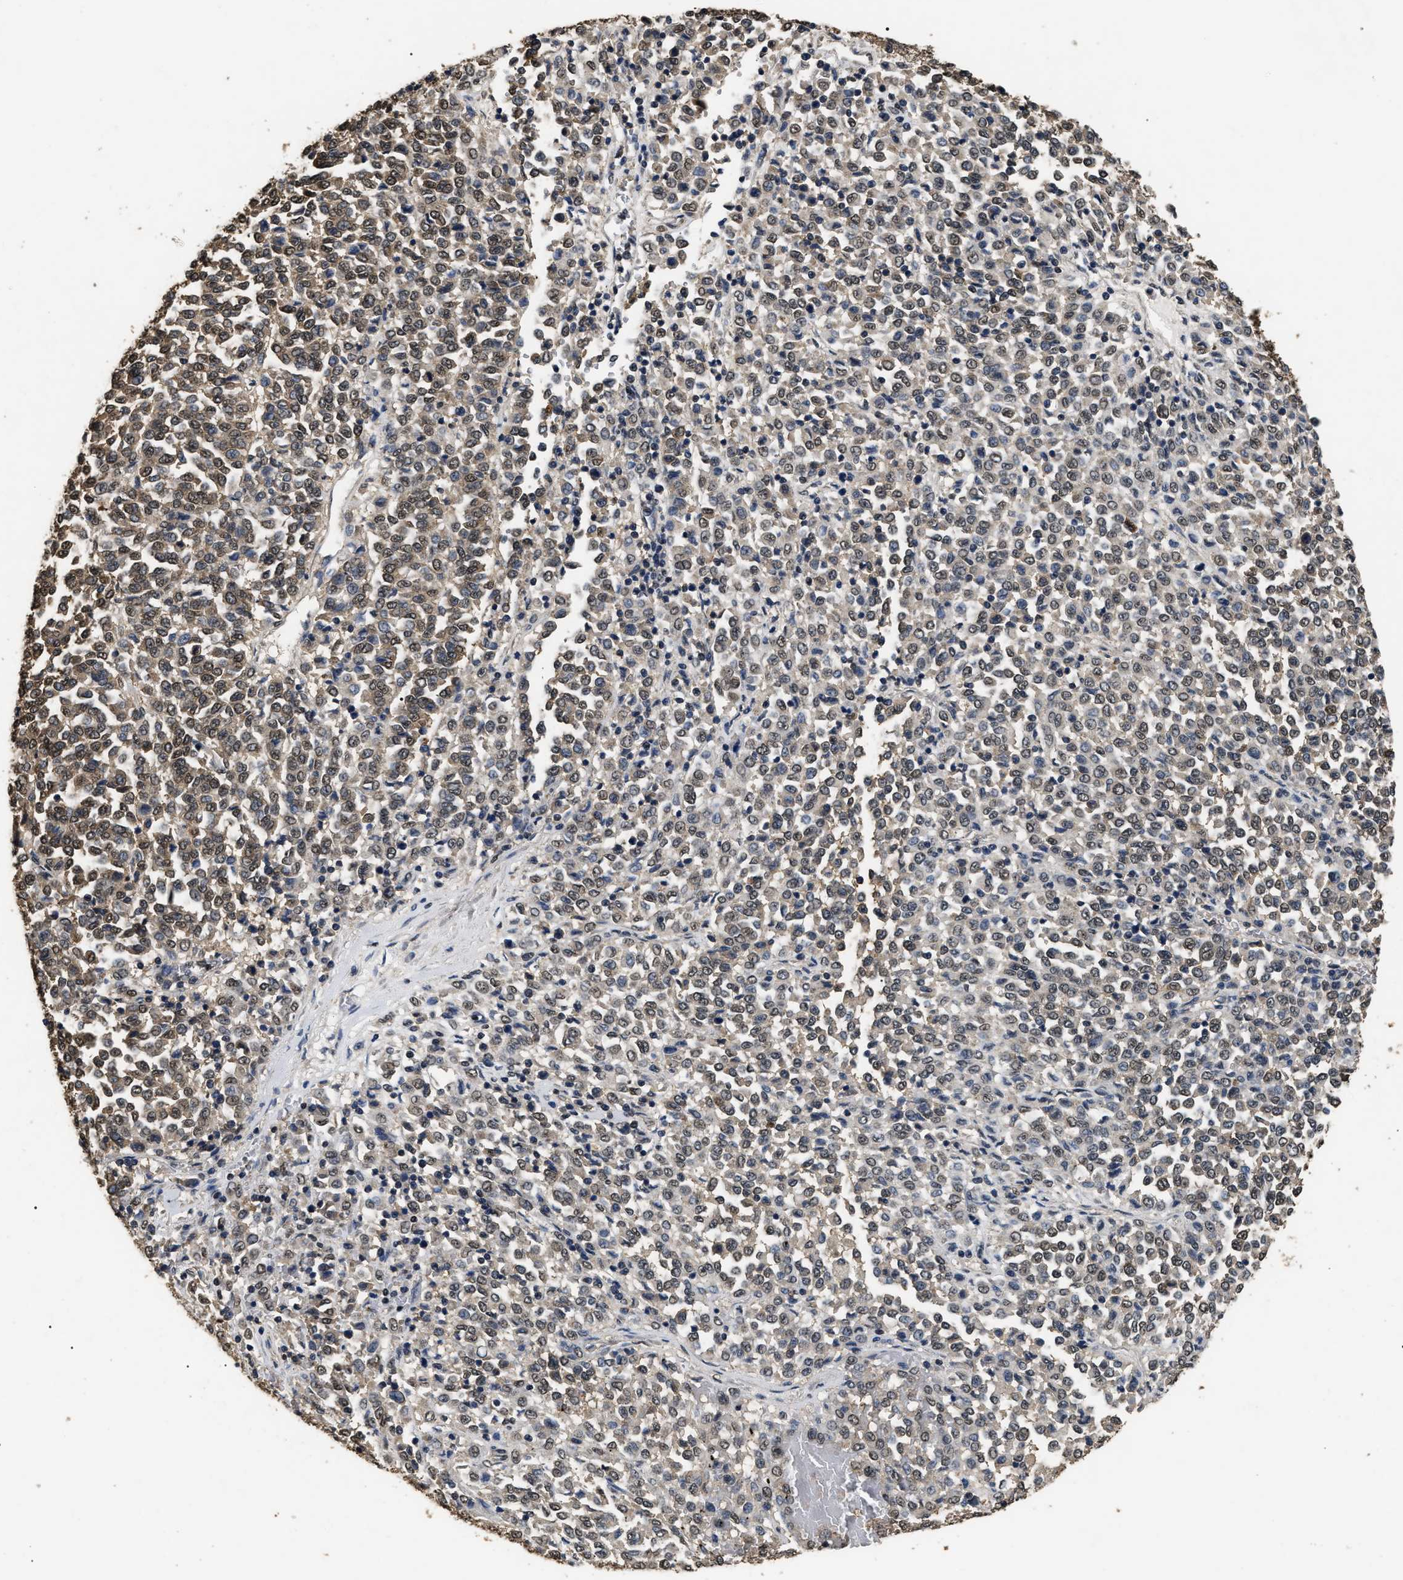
{"staining": {"intensity": "weak", "quantity": ">75%", "location": "nuclear"}, "tissue": "melanoma", "cell_type": "Tumor cells", "image_type": "cancer", "snomed": [{"axis": "morphology", "description": "Malignant melanoma, Metastatic site"}, {"axis": "topography", "description": "Pancreas"}], "caption": "Immunohistochemical staining of human malignant melanoma (metastatic site) reveals low levels of weak nuclear protein positivity in approximately >75% of tumor cells. The protein is shown in brown color, while the nuclei are stained blue.", "gene": "ANP32E", "patient": {"sex": "female", "age": 30}}